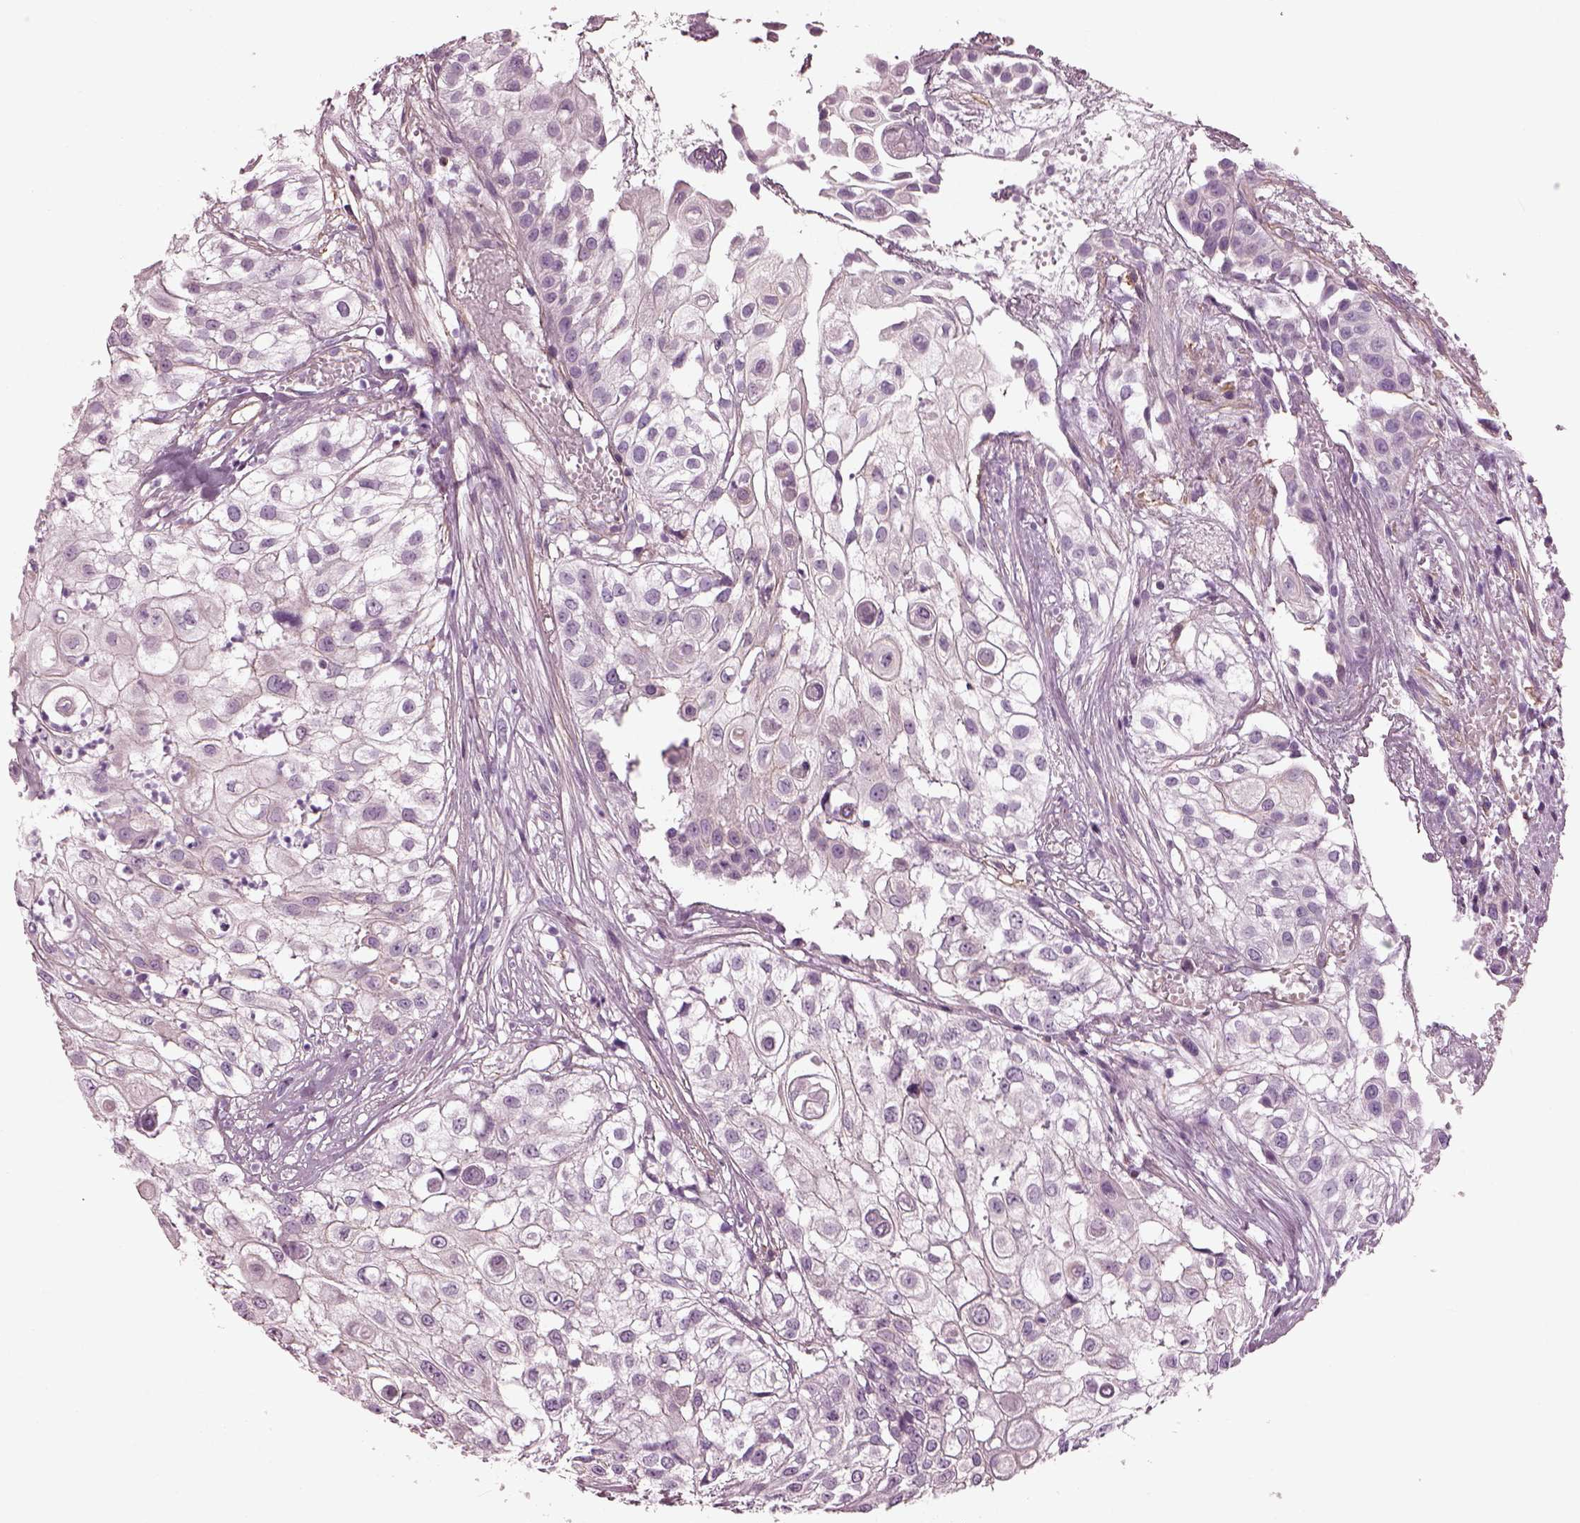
{"staining": {"intensity": "negative", "quantity": "none", "location": "none"}, "tissue": "urothelial cancer", "cell_type": "Tumor cells", "image_type": "cancer", "snomed": [{"axis": "morphology", "description": "Urothelial carcinoma, High grade"}, {"axis": "topography", "description": "Urinary bladder"}], "caption": "IHC histopathology image of neoplastic tissue: urothelial carcinoma (high-grade) stained with DAB (3,3'-diaminobenzidine) displays no significant protein staining in tumor cells. (DAB (3,3'-diaminobenzidine) IHC, high magnification).", "gene": "BFSP1", "patient": {"sex": "female", "age": 79}}